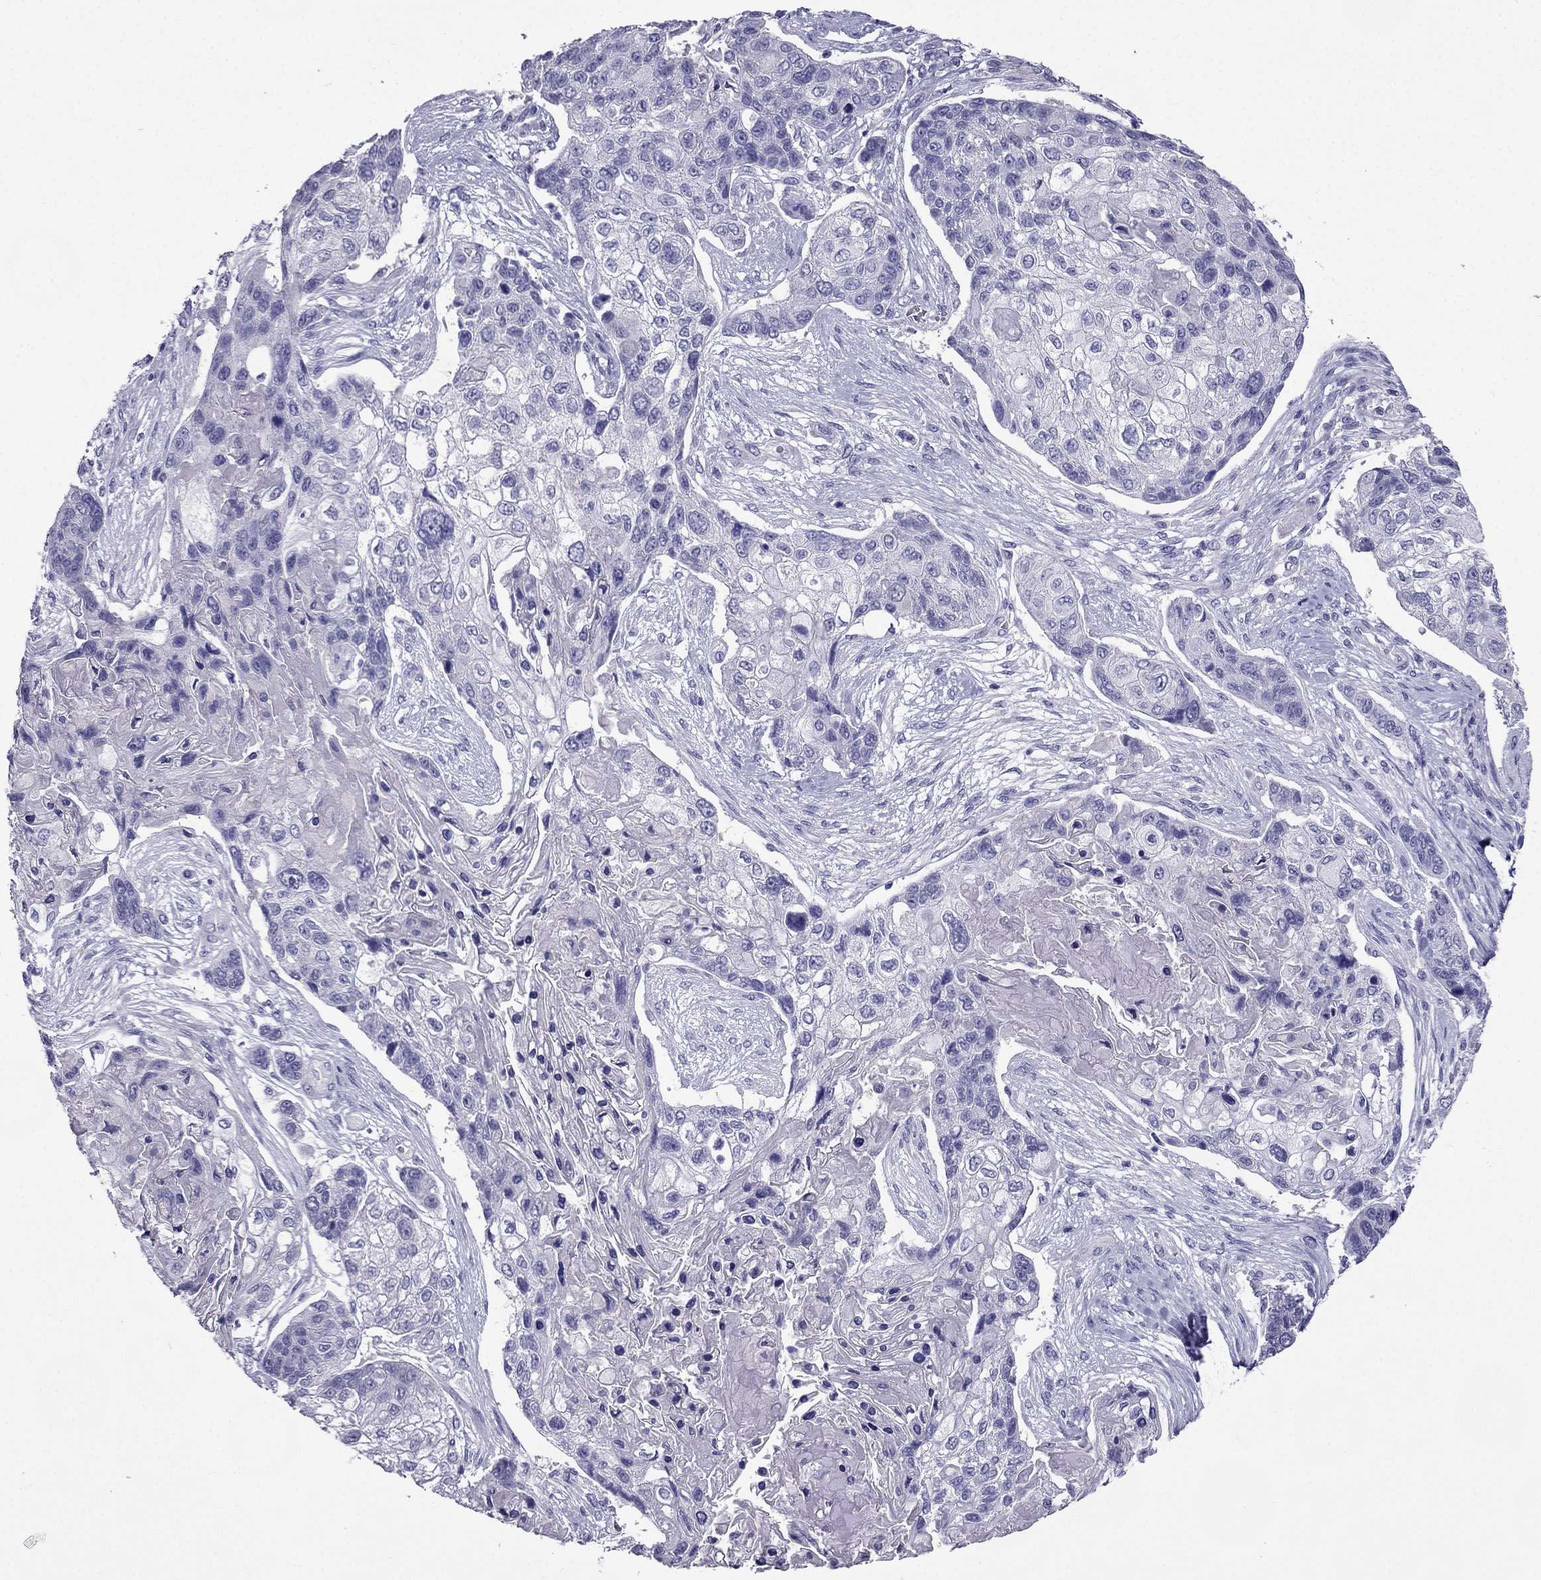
{"staining": {"intensity": "negative", "quantity": "none", "location": "none"}, "tissue": "lung cancer", "cell_type": "Tumor cells", "image_type": "cancer", "snomed": [{"axis": "morphology", "description": "Squamous cell carcinoma, NOS"}, {"axis": "topography", "description": "Lung"}], "caption": "DAB (3,3'-diaminobenzidine) immunohistochemical staining of human lung cancer (squamous cell carcinoma) shows no significant expression in tumor cells.", "gene": "ZNF541", "patient": {"sex": "male", "age": 69}}